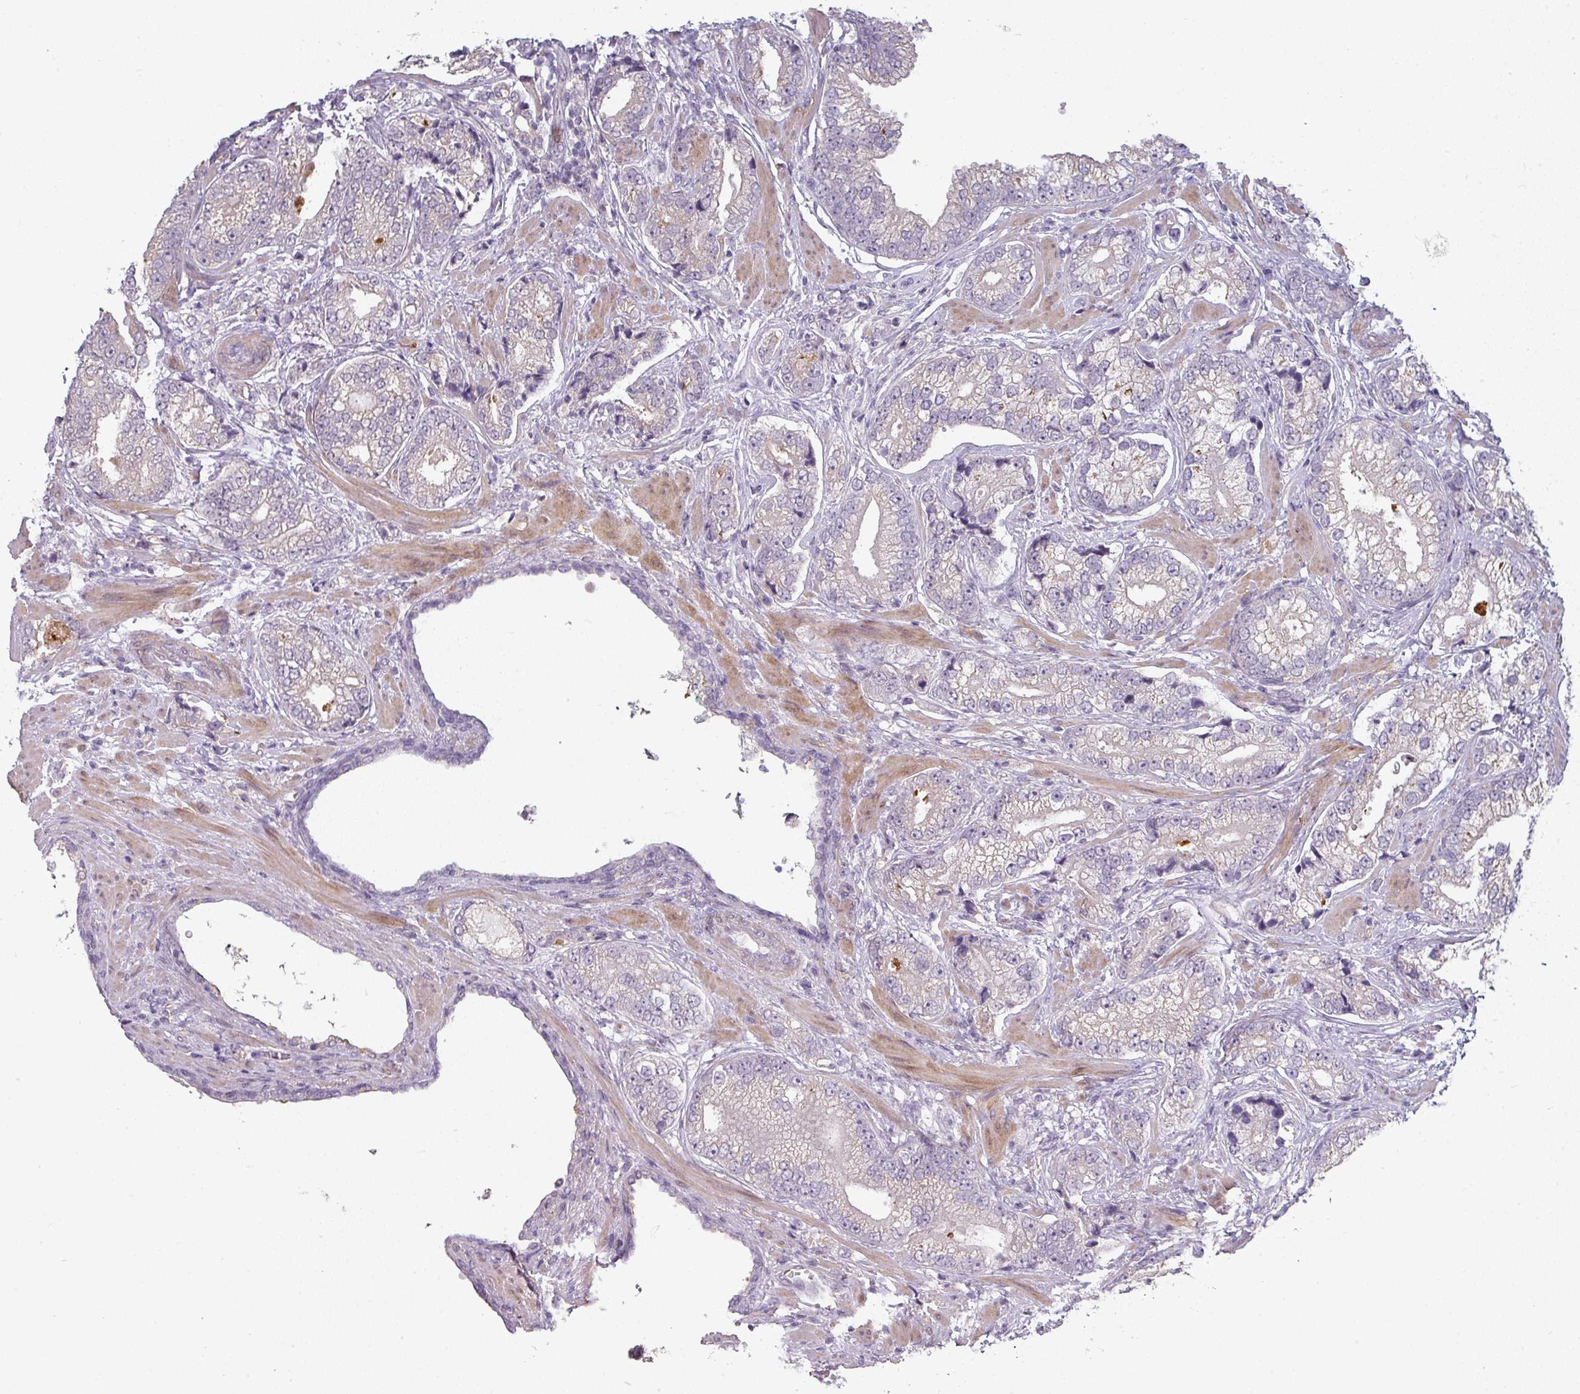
{"staining": {"intensity": "negative", "quantity": "none", "location": "none"}, "tissue": "prostate cancer", "cell_type": "Tumor cells", "image_type": "cancer", "snomed": [{"axis": "morphology", "description": "Adenocarcinoma, High grade"}, {"axis": "topography", "description": "Prostate"}], "caption": "Immunohistochemical staining of human prostate adenocarcinoma (high-grade) demonstrates no significant expression in tumor cells.", "gene": "MAGEC3", "patient": {"sex": "male", "age": 75}}